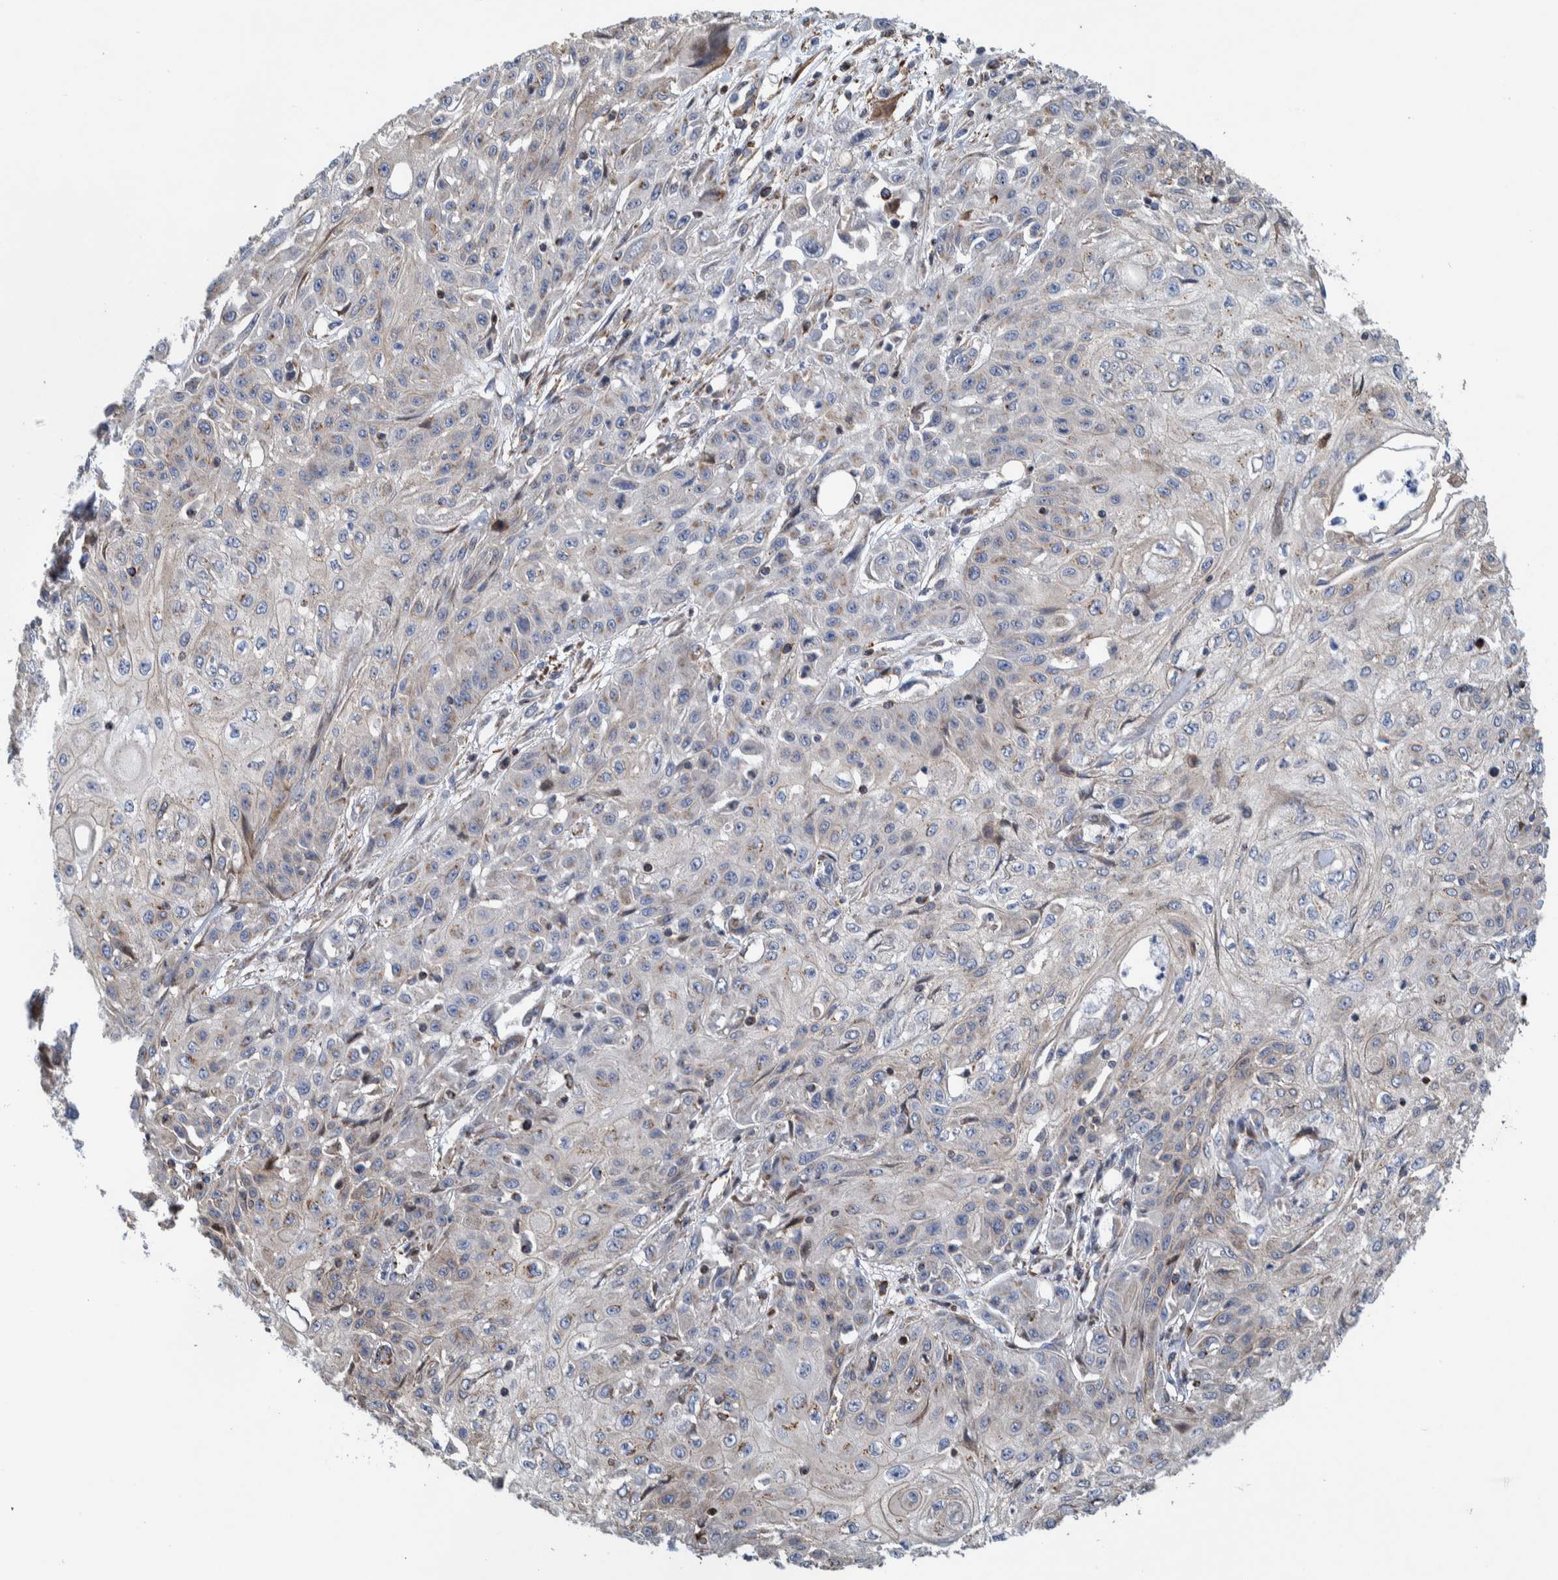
{"staining": {"intensity": "weak", "quantity": "25%-75%", "location": "cytoplasmic/membranous"}, "tissue": "skin cancer", "cell_type": "Tumor cells", "image_type": "cancer", "snomed": [{"axis": "morphology", "description": "Squamous cell carcinoma, NOS"}, {"axis": "morphology", "description": "Squamous cell carcinoma, metastatic, NOS"}, {"axis": "topography", "description": "Skin"}, {"axis": "topography", "description": "Lymph node"}], "caption": "Protein staining of skin cancer (metastatic squamous cell carcinoma) tissue exhibits weak cytoplasmic/membranous positivity in about 25%-75% of tumor cells.", "gene": "CCDC57", "patient": {"sex": "male", "age": 75}}